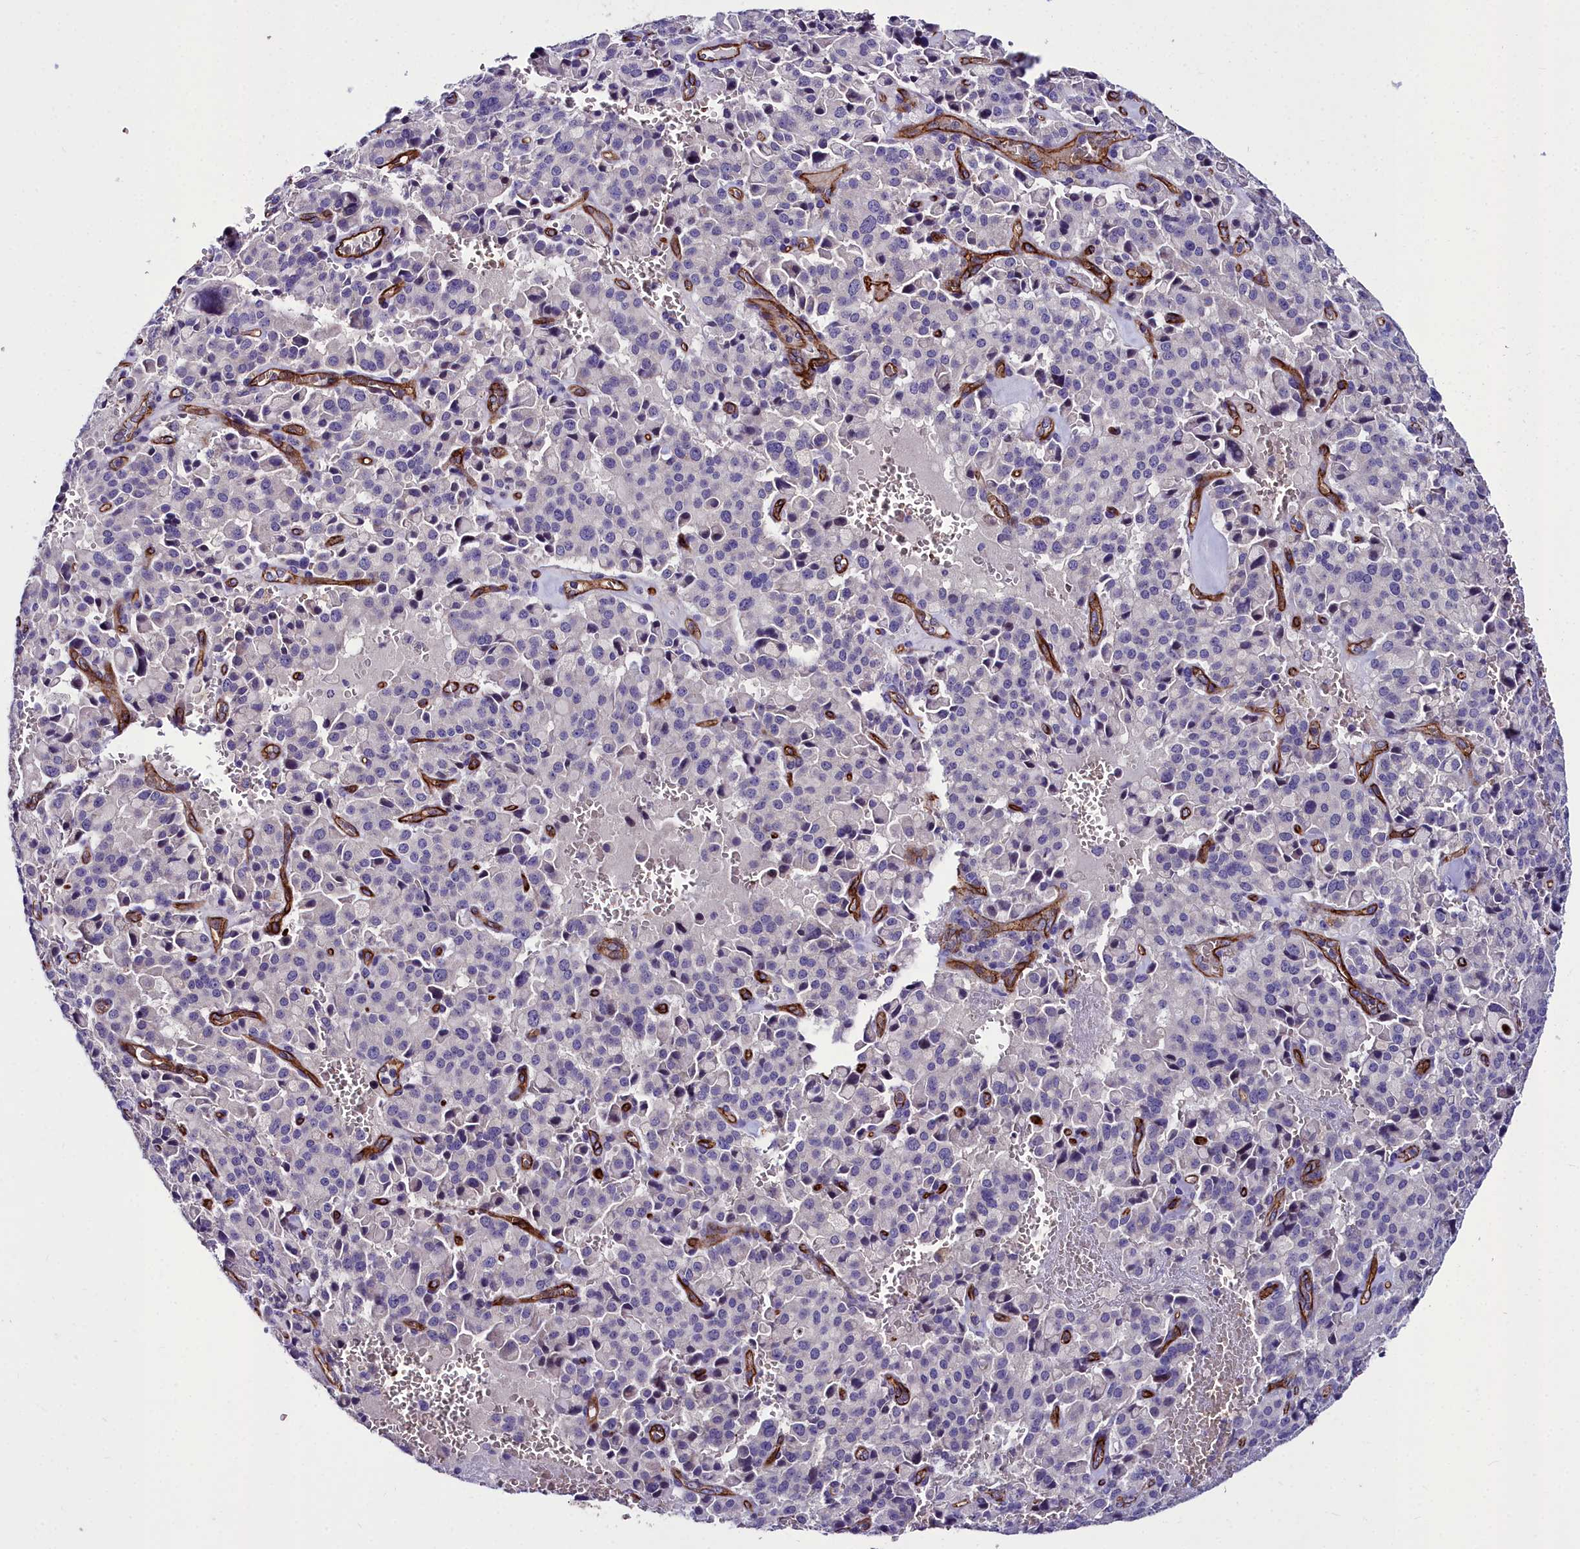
{"staining": {"intensity": "negative", "quantity": "none", "location": "none"}, "tissue": "pancreatic cancer", "cell_type": "Tumor cells", "image_type": "cancer", "snomed": [{"axis": "morphology", "description": "Adenocarcinoma, NOS"}, {"axis": "topography", "description": "Pancreas"}], "caption": "Pancreatic adenocarcinoma was stained to show a protein in brown. There is no significant expression in tumor cells. (DAB (3,3'-diaminobenzidine) immunohistochemistry (IHC), high magnification).", "gene": "CYP4F11", "patient": {"sex": "male", "age": 65}}